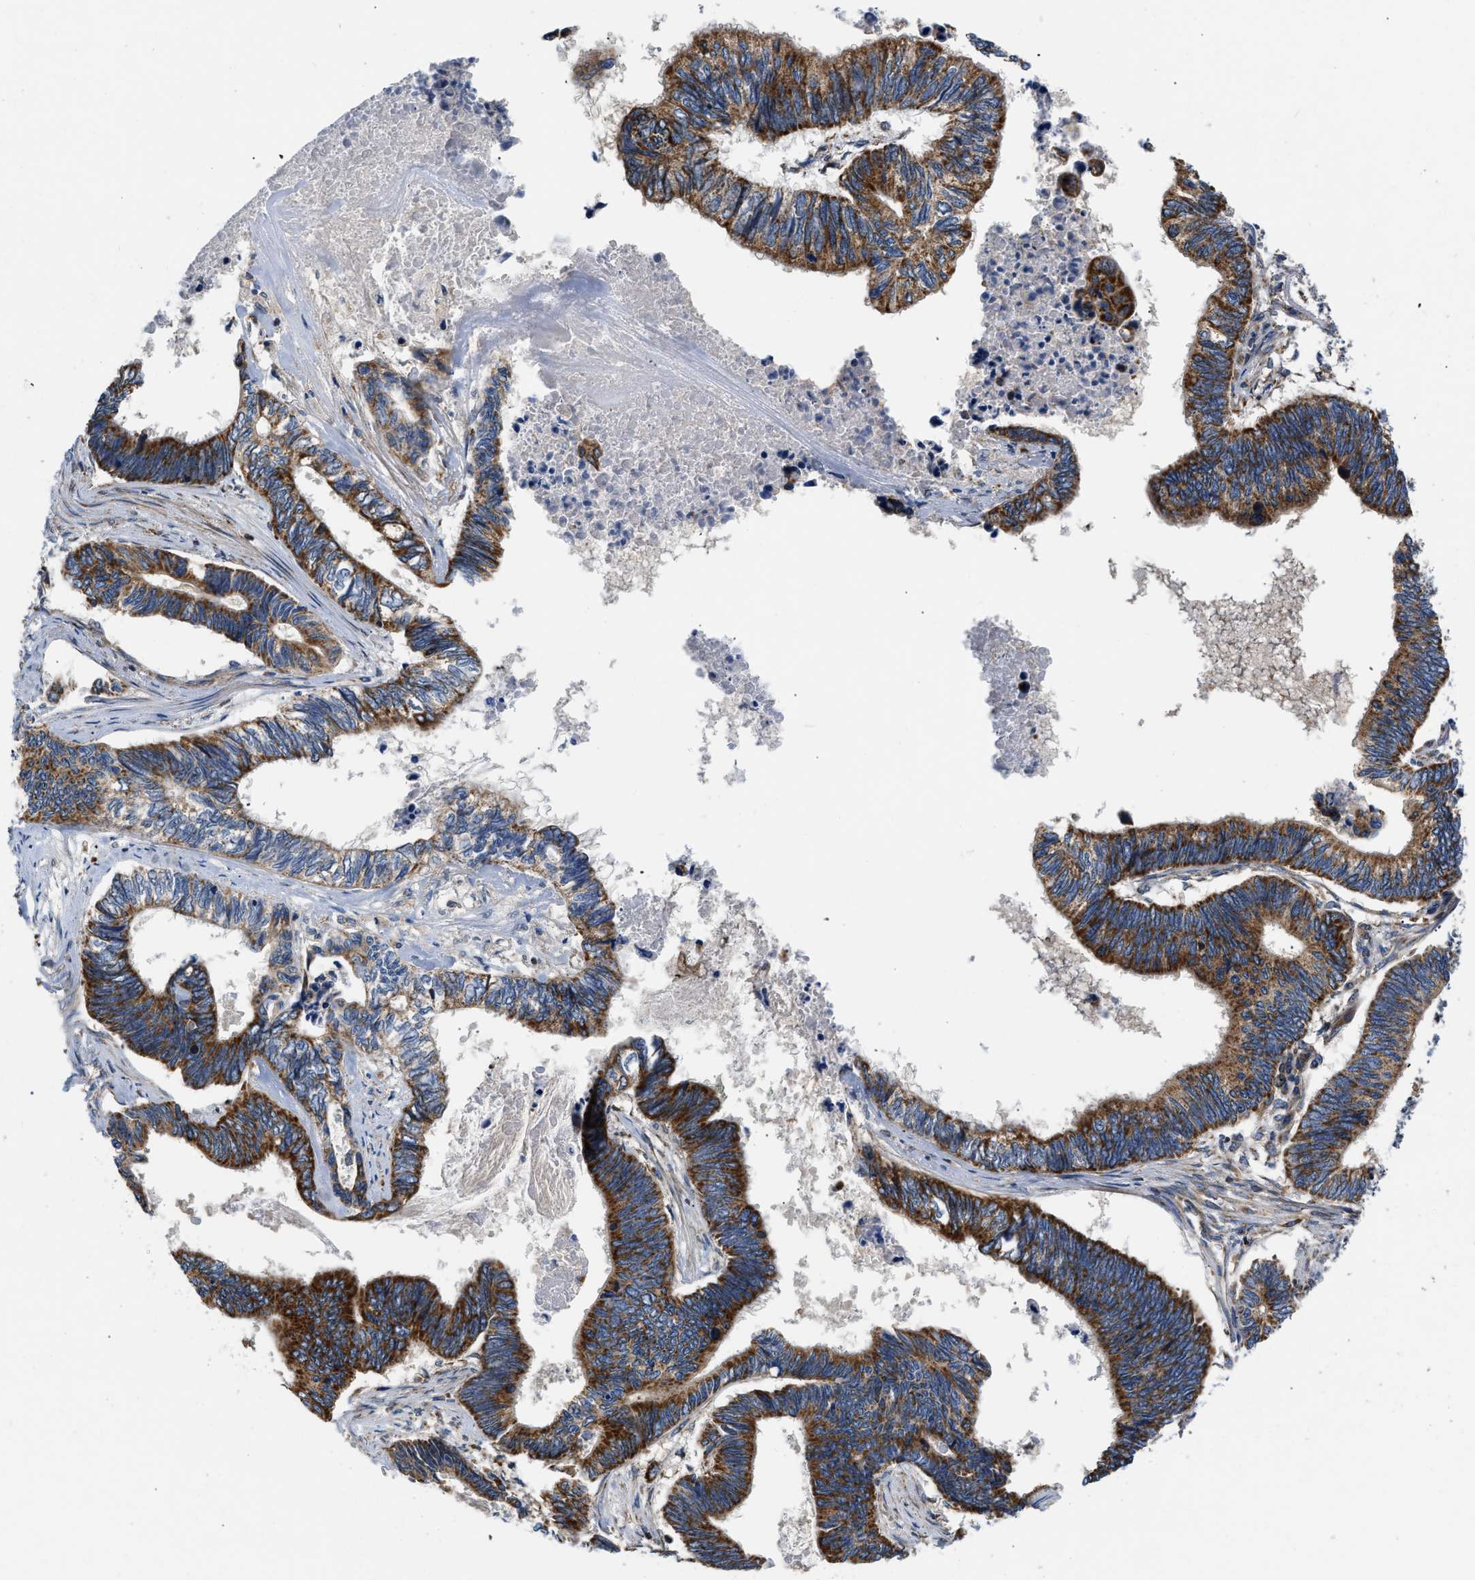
{"staining": {"intensity": "strong", "quantity": ">75%", "location": "cytoplasmic/membranous"}, "tissue": "pancreatic cancer", "cell_type": "Tumor cells", "image_type": "cancer", "snomed": [{"axis": "morphology", "description": "Adenocarcinoma, NOS"}, {"axis": "topography", "description": "Pancreas"}], "caption": "Pancreatic adenocarcinoma stained with a protein marker reveals strong staining in tumor cells.", "gene": "OPTN", "patient": {"sex": "female", "age": 70}}